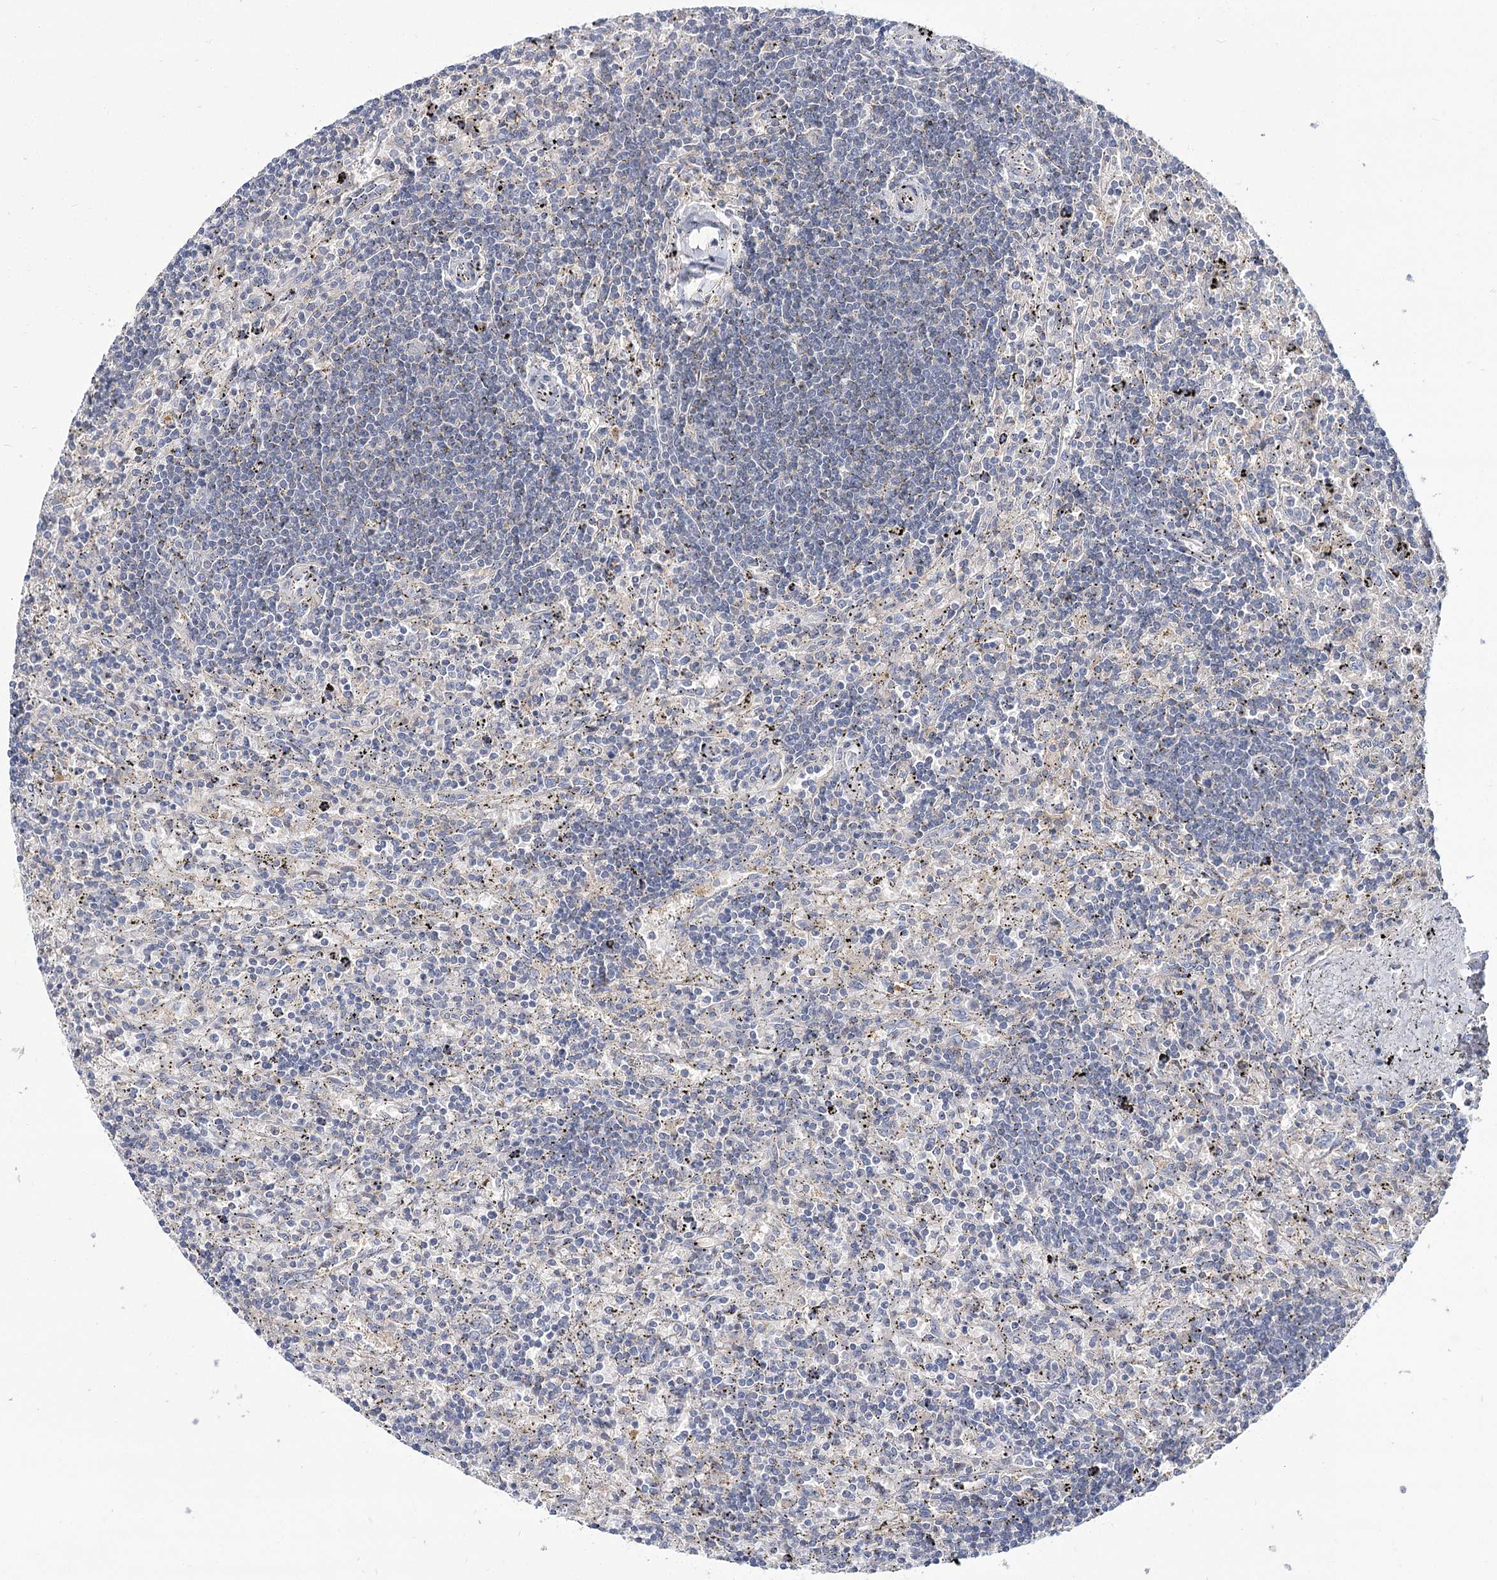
{"staining": {"intensity": "negative", "quantity": "none", "location": "none"}, "tissue": "lymphoma", "cell_type": "Tumor cells", "image_type": "cancer", "snomed": [{"axis": "morphology", "description": "Malignant lymphoma, non-Hodgkin's type, Low grade"}, {"axis": "topography", "description": "Spleen"}], "caption": "Immunohistochemical staining of lymphoma demonstrates no significant expression in tumor cells. The staining was performed using DAB (3,3'-diaminobenzidine) to visualize the protein expression in brown, while the nuclei were stained in blue with hematoxylin (Magnification: 20x).", "gene": "UGP2", "patient": {"sex": "male", "age": 76}}